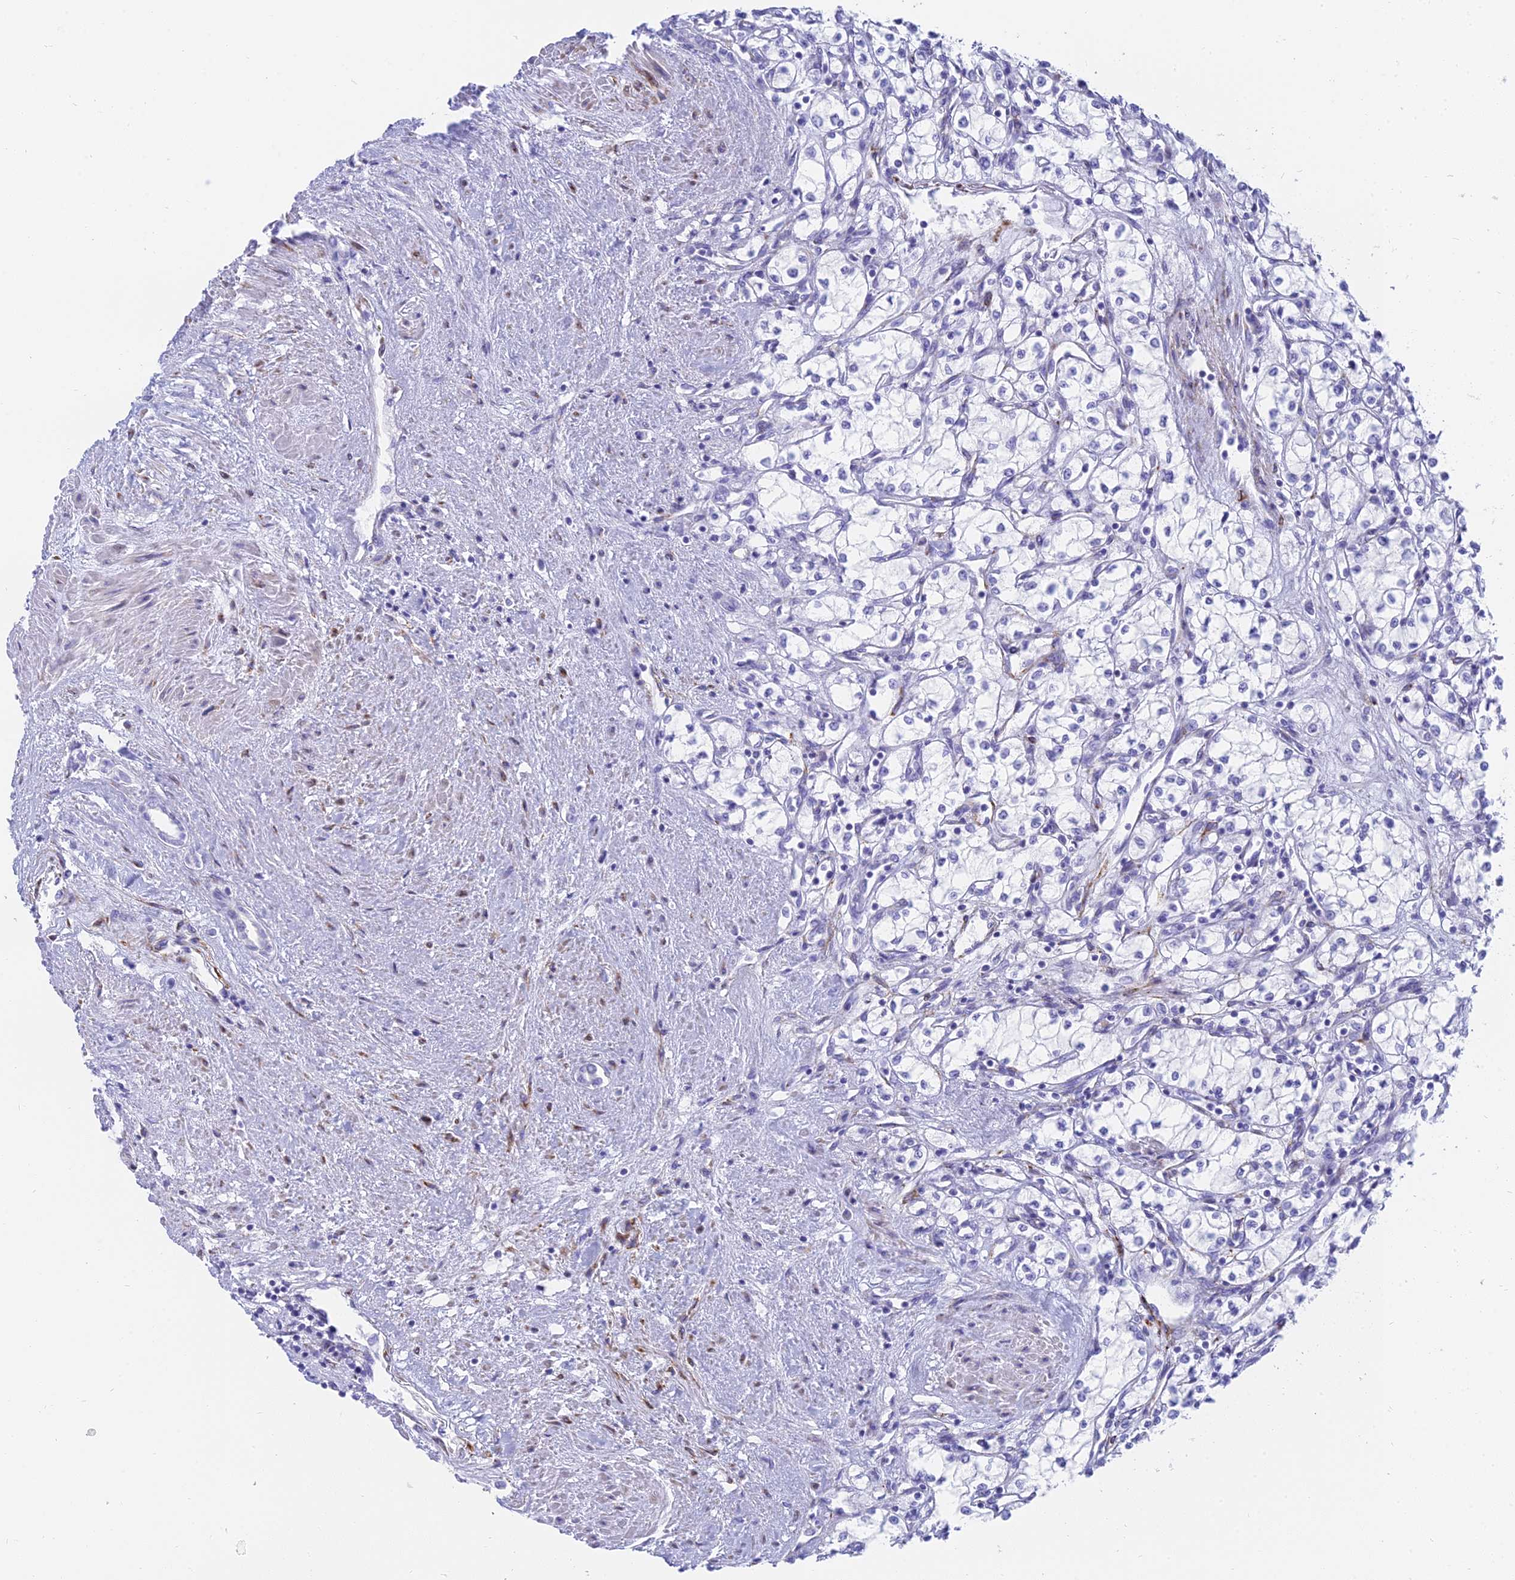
{"staining": {"intensity": "negative", "quantity": "none", "location": "none"}, "tissue": "renal cancer", "cell_type": "Tumor cells", "image_type": "cancer", "snomed": [{"axis": "morphology", "description": "Adenocarcinoma, NOS"}, {"axis": "topography", "description": "Kidney"}], "caption": "Tumor cells are negative for protein expression in human adenocarcinoma (renal). (DAB (3,3'-diaminobenzidine) IHC with hematoxylin counter stain).", "gene": "SLC36A2", "patient": {"sex": "male", "age": 59}}